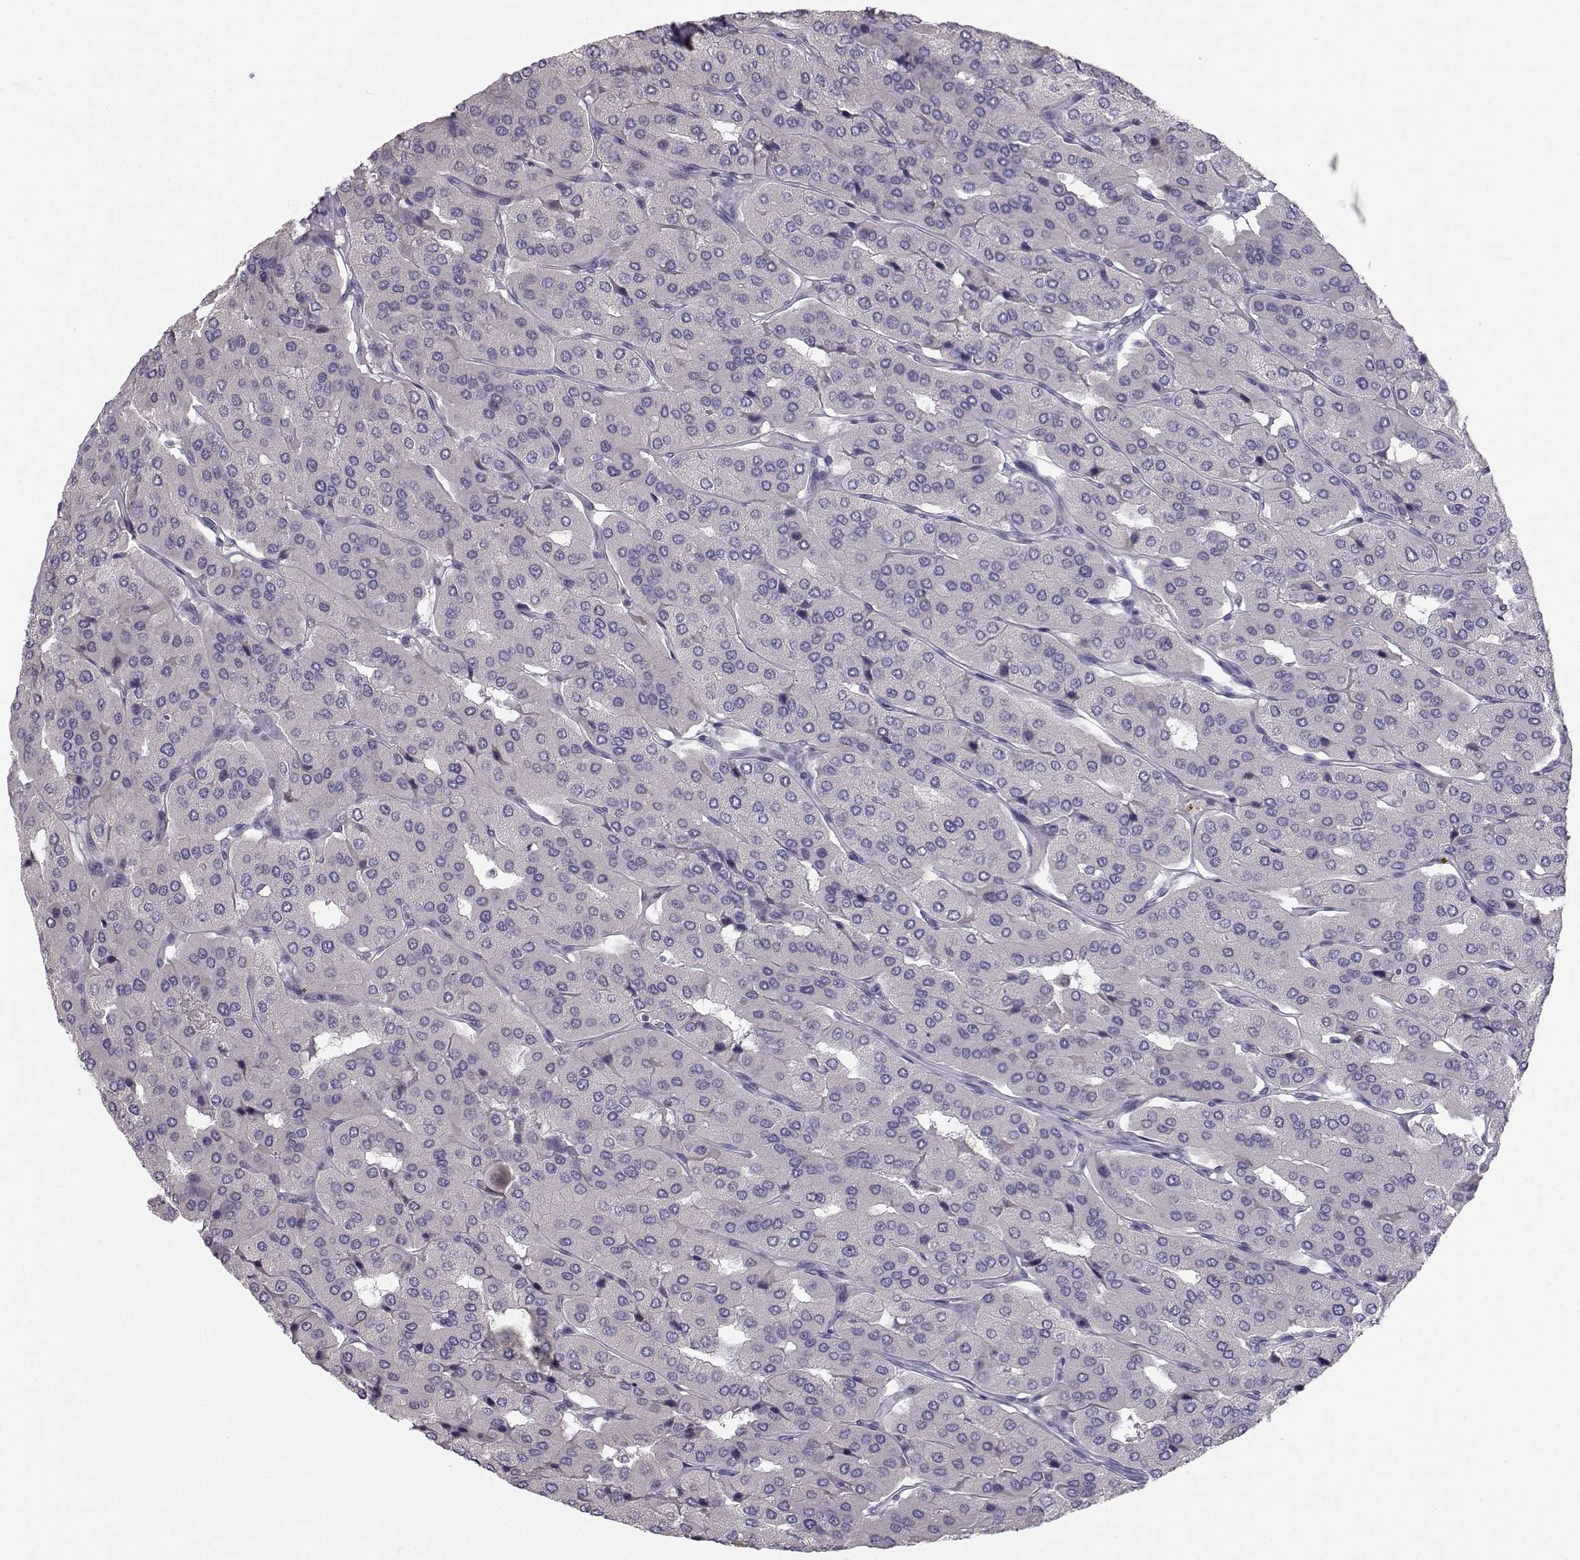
{"staining": {"intensity": "negative", "quantity": "none", "location": "none"}, "tissue": "parathyroid gland", "cell_type": "Glandular cells", "image_type": "normal", "snomed": [{"axis": "morphology", "description": "Normal tissue, NOS"}, {"axis": "morphology", "description": "Adenoma, NOS"}, {"axis": "topography", "description": "Parathyroid gland"}], "caption": "The photomicrograph shows no staining of glandular cells in normal parathyroid gland.", "gene": "ZNF185", "patient": {"sex": "female", "age": 86}}